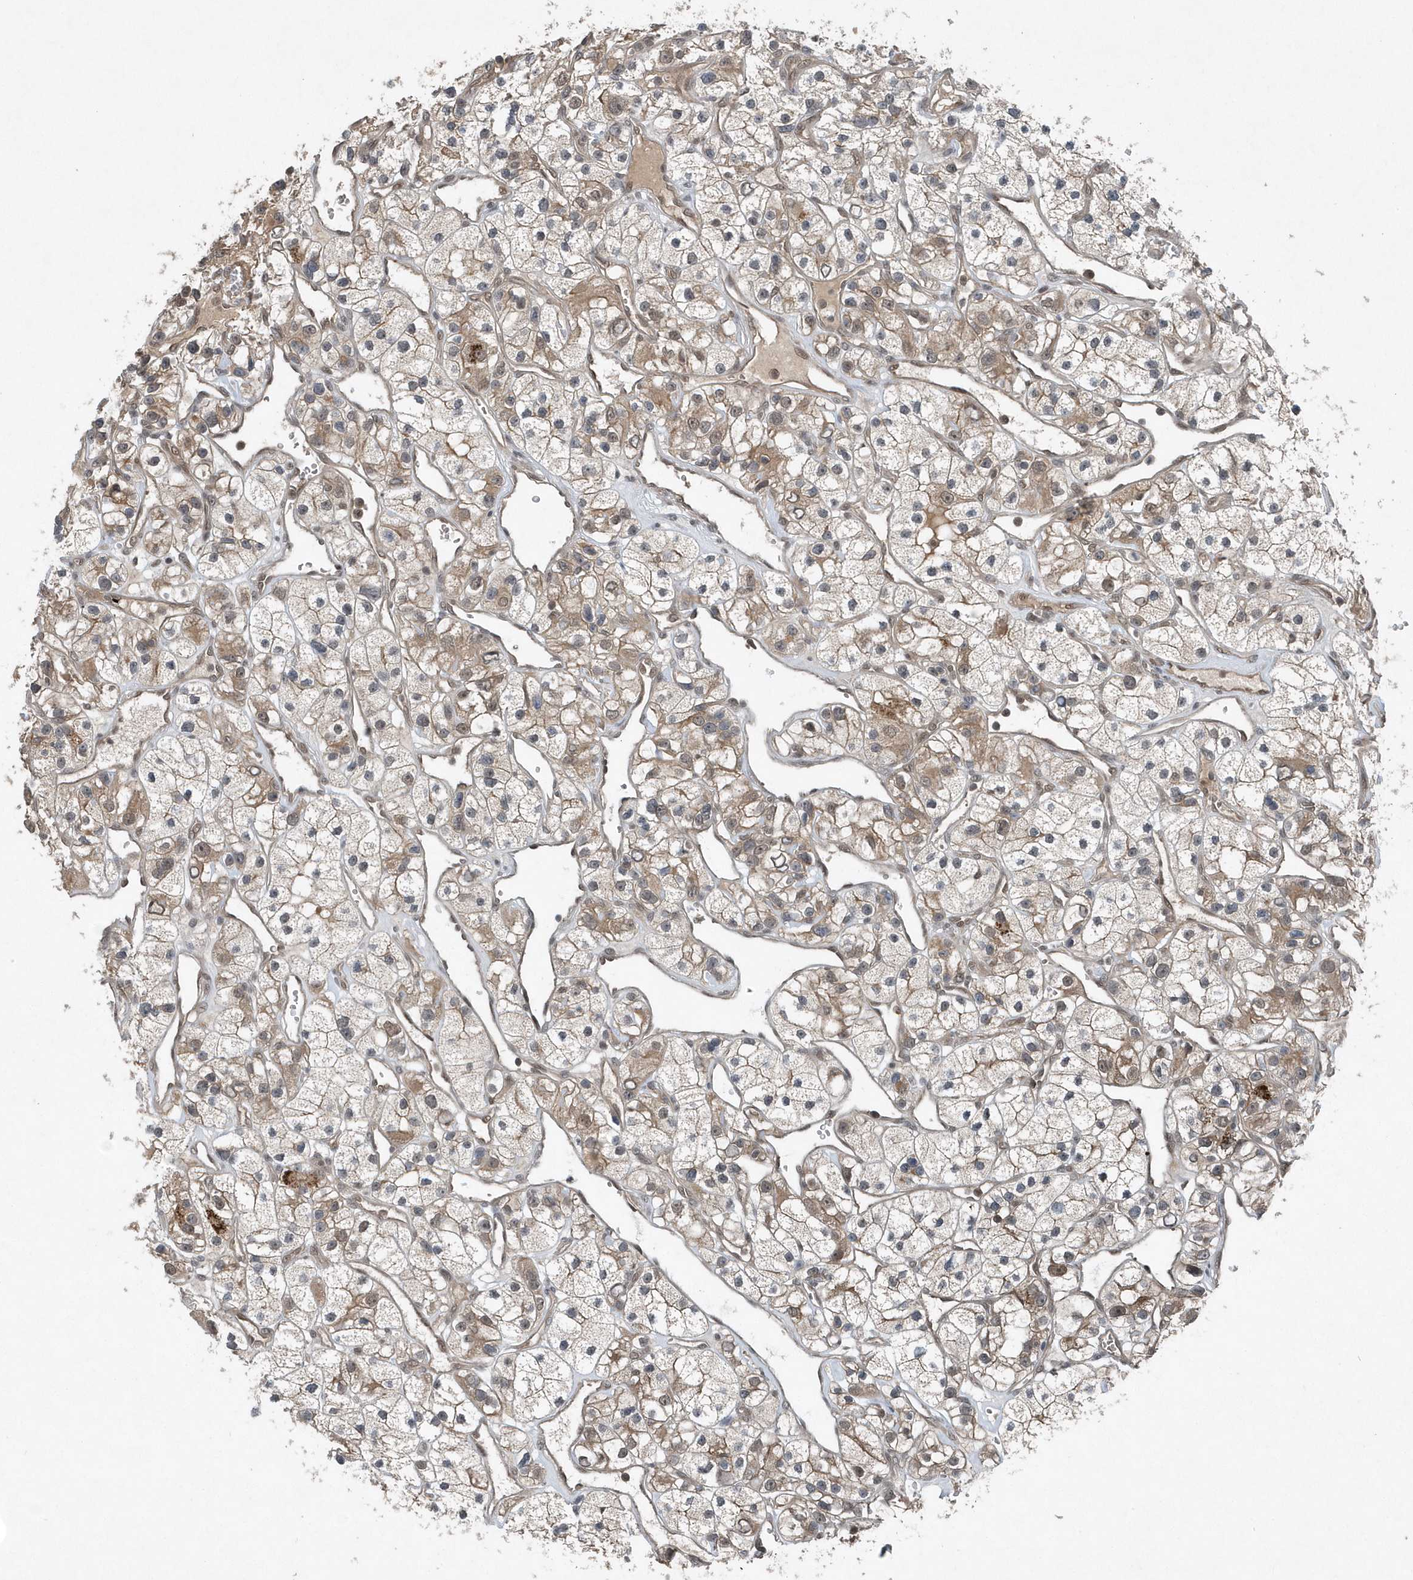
{"staining": {"intensity": "weak", "quantity": "25%-75%", "location": "cytoplasmic/membranous,nuclear"}, "tissue": "renal cancer", "cell_type": "Tumor cells", "image_type": "cancer", "snomed": [{"axis": "morphology", "description": "Adenocarcinoma, NOS"}, {"axis": "topography", "description": "Kidney"}], "caption": "Immunohistochemical staining of human renal adenocarcinoma demonstrates low levels of weak cytoplasmic/membranous and nuclear protein expression in approximately 25%-75% of tumor cells. The protein is stained brown, and the nuclei are stained in blue (DAB (3,3'-diaminobenzidine) IHC with brightfield microscopy, high magnification).", "gene": "QTRT2", "patient": {"sex": "female", "age": 57}}